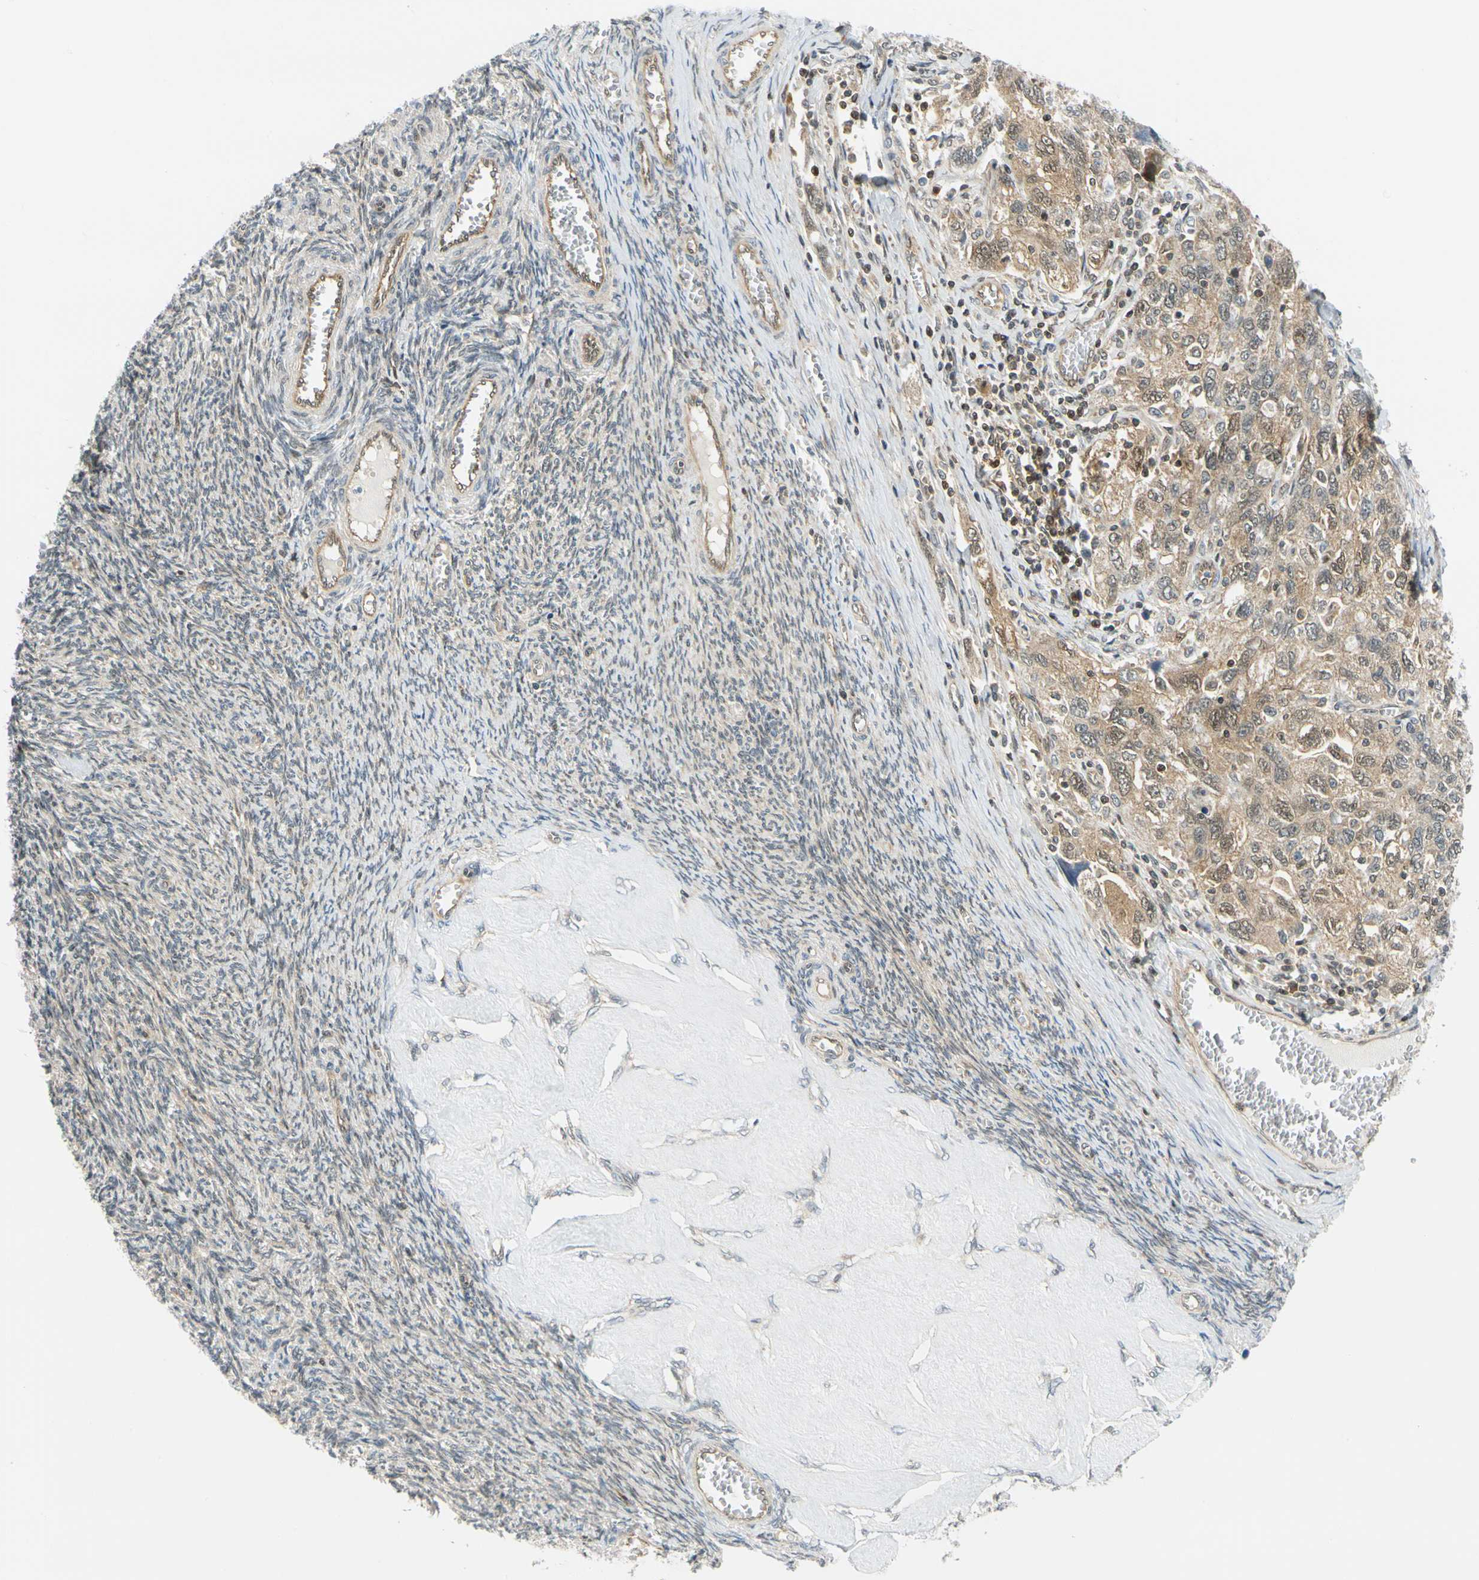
{"staining": {"intensity": "moderate", "quantity": ">75%", "location": "cytoplasmic/membranous"}, "tissue": "ovarian cancer", "cell_type": "Tumor cells", "image_type": "cancer", "snomed": [{"axis": "morphology", "description": "Carcinoma, NOS"}, {"axis": "morphology", "description": "Cystadenocarcinoma, serous, NOS"}, {"axis": "topography", "description": "Ovary"}], "caption": "Protein staining of ovarian cancer (carcinoma) tissue reveals moderate cytoplasmic/membranous expression in about >75% of tumor cells. (DAB (3,3'-diaminobenzidine) IHC, brown staining for protein, blue staining for nuclei).", "gene": "MAPK9", "patient": {"sex": "female", "age": 69}}